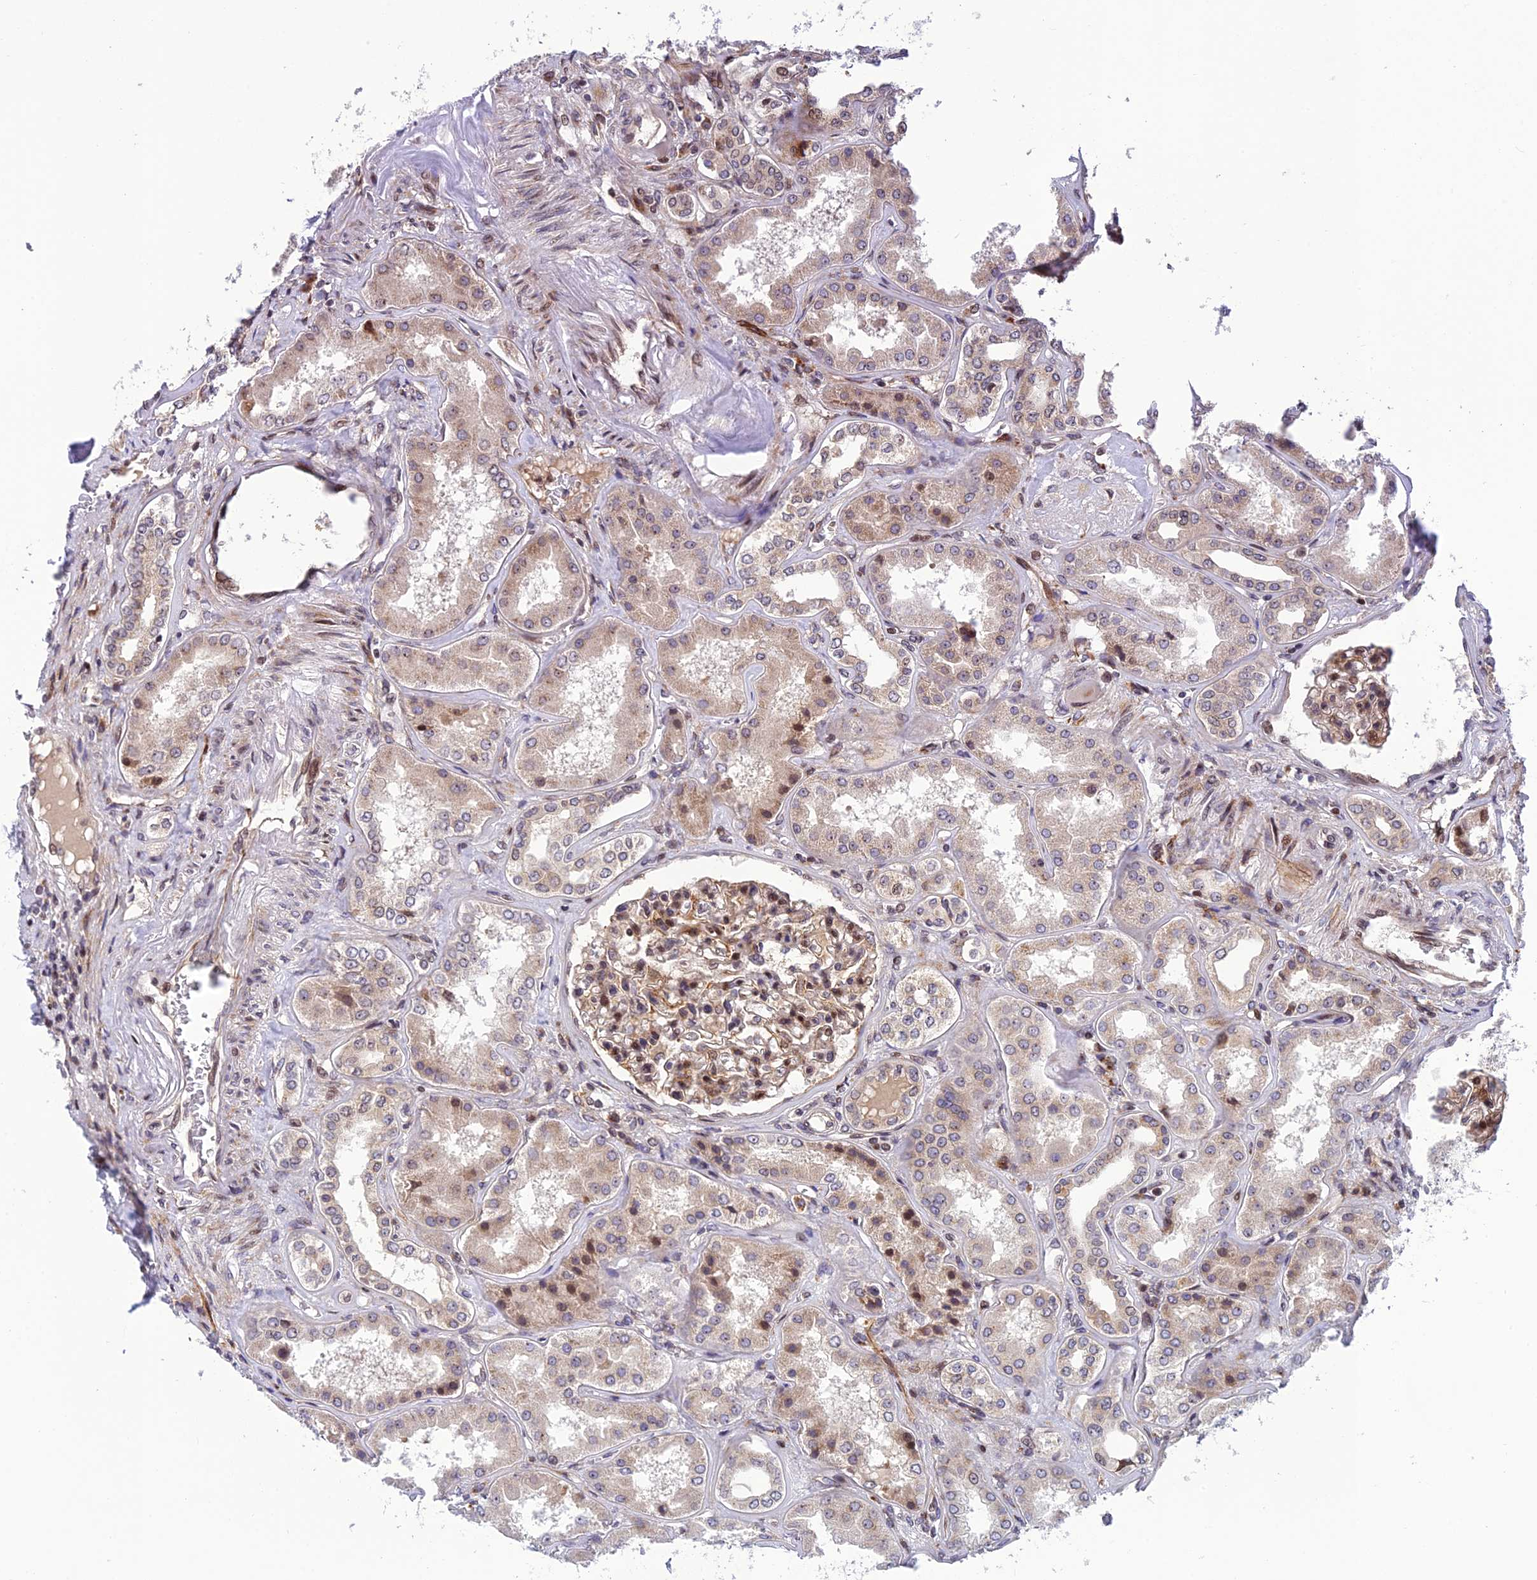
{"staining": {"intensity": "strong", "quantity": "25%-75%", "location": "nuclear"}, "tissue": "kidney", "cell_type": "Cells in glomeruli", "image_type": "normal", "snomed": [{"axis": "morphology", "description": "Normal tissue, NOS"}, {"axis": "topography", "description": "Kidney"}], "caption": "Kidney stained with a protein marker reveals strong staining in cells in glomeruli.", "gene": "SMIM7", "patient": {"sex": "female", "age": 56}}